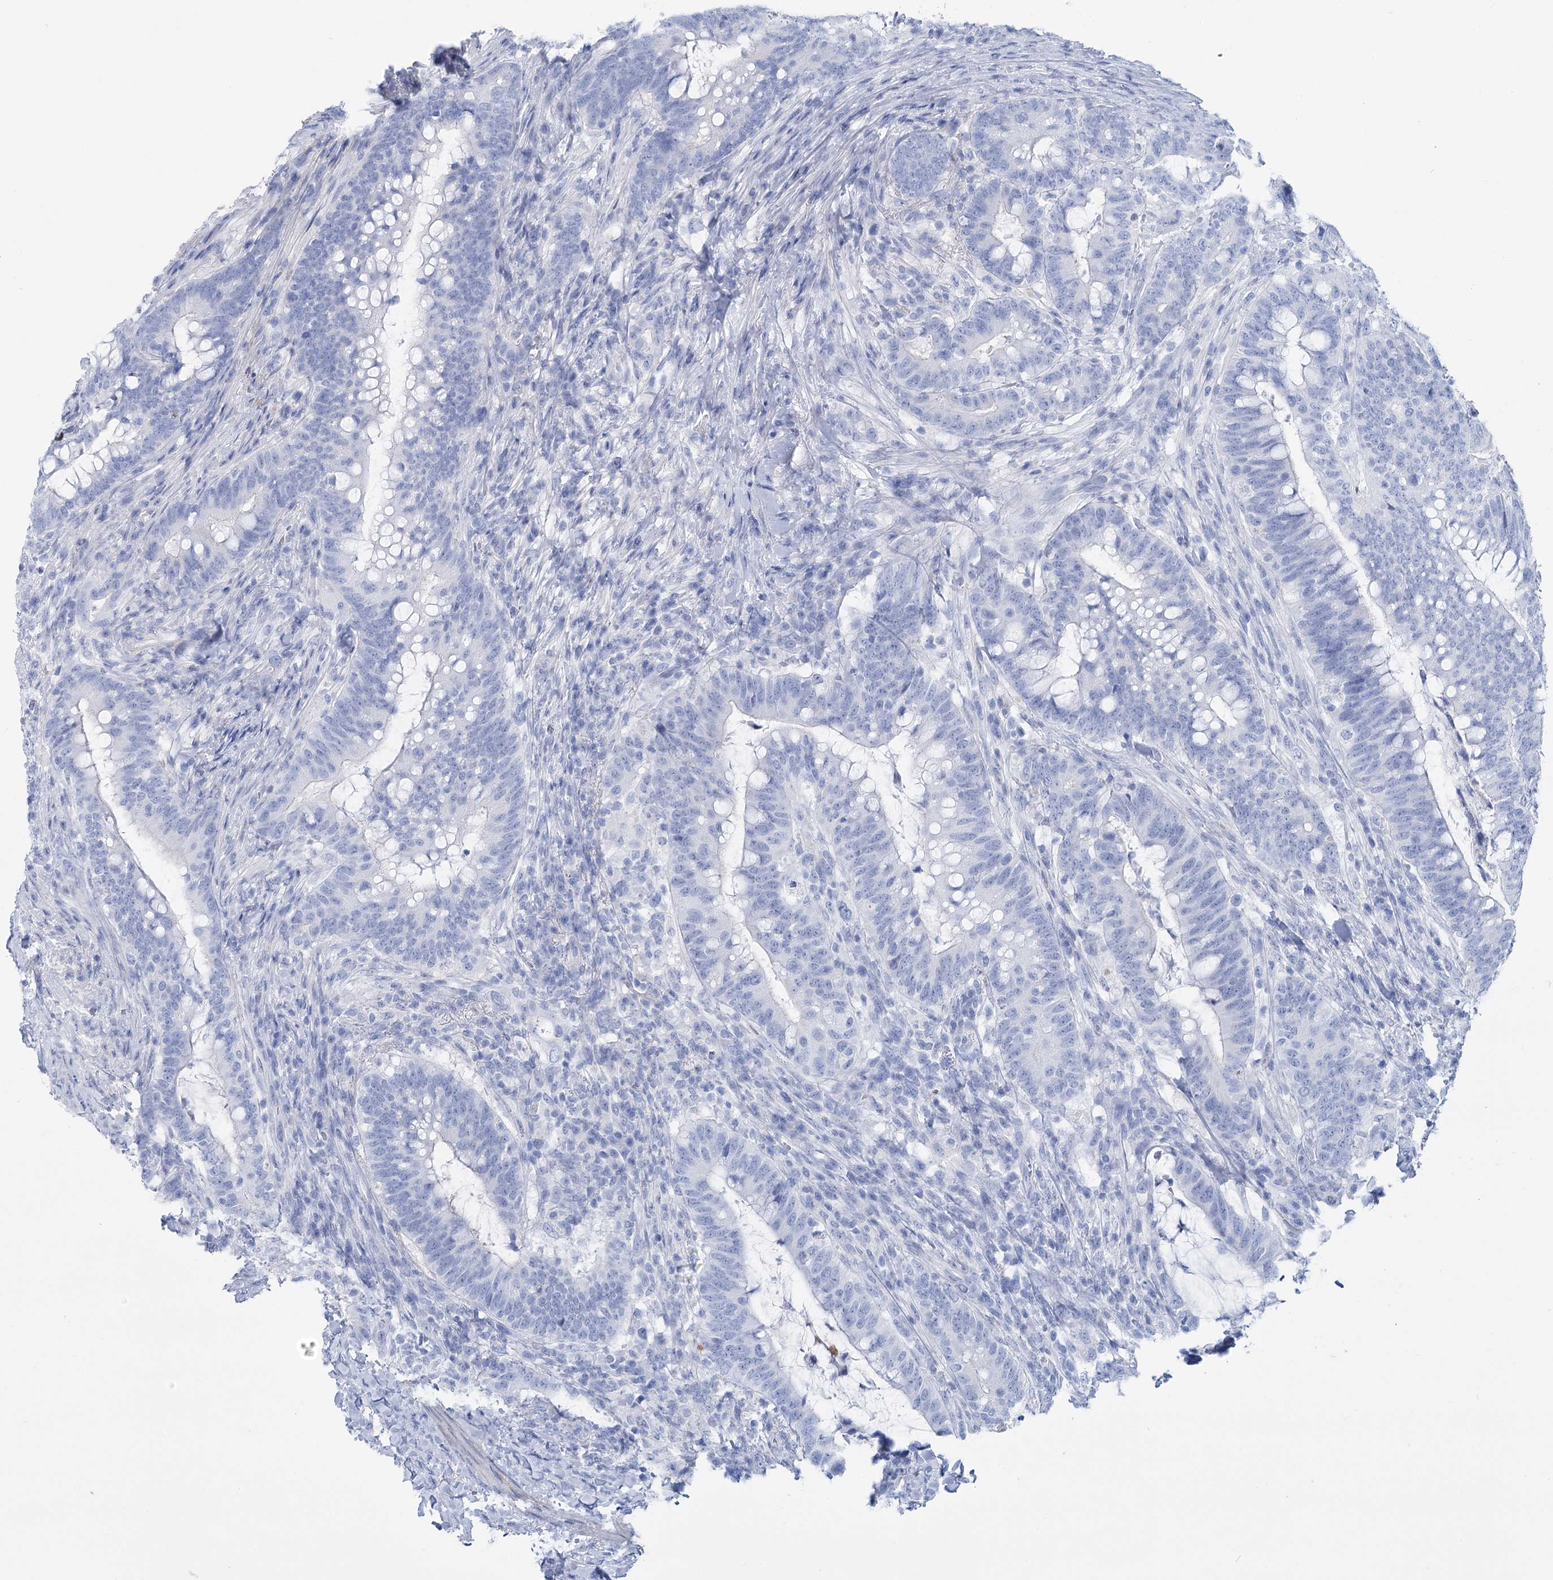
{"staining": {"intensity": "negative", "quantity": "none", "location": "none"}, "tissue": "colorectal cancer", "cell_type": "Tumor cells", "image_type": "cancer", "snomed": [{"axis": "morphology", "description": "Adenocarcinoma, NOS"}, {"axis": "topography", "description": "Colon"}], "caption": "Immunohistochemistry (IHC) photomicrograph of neoplastic tissue: human colorectal cancer stained with DAB (3,3'-diaminobenzidine) demonstrates no significant protein expression in tumor cells.", "gene": "PCDHA1", "patient": {"sex": "female", "age": 66}}